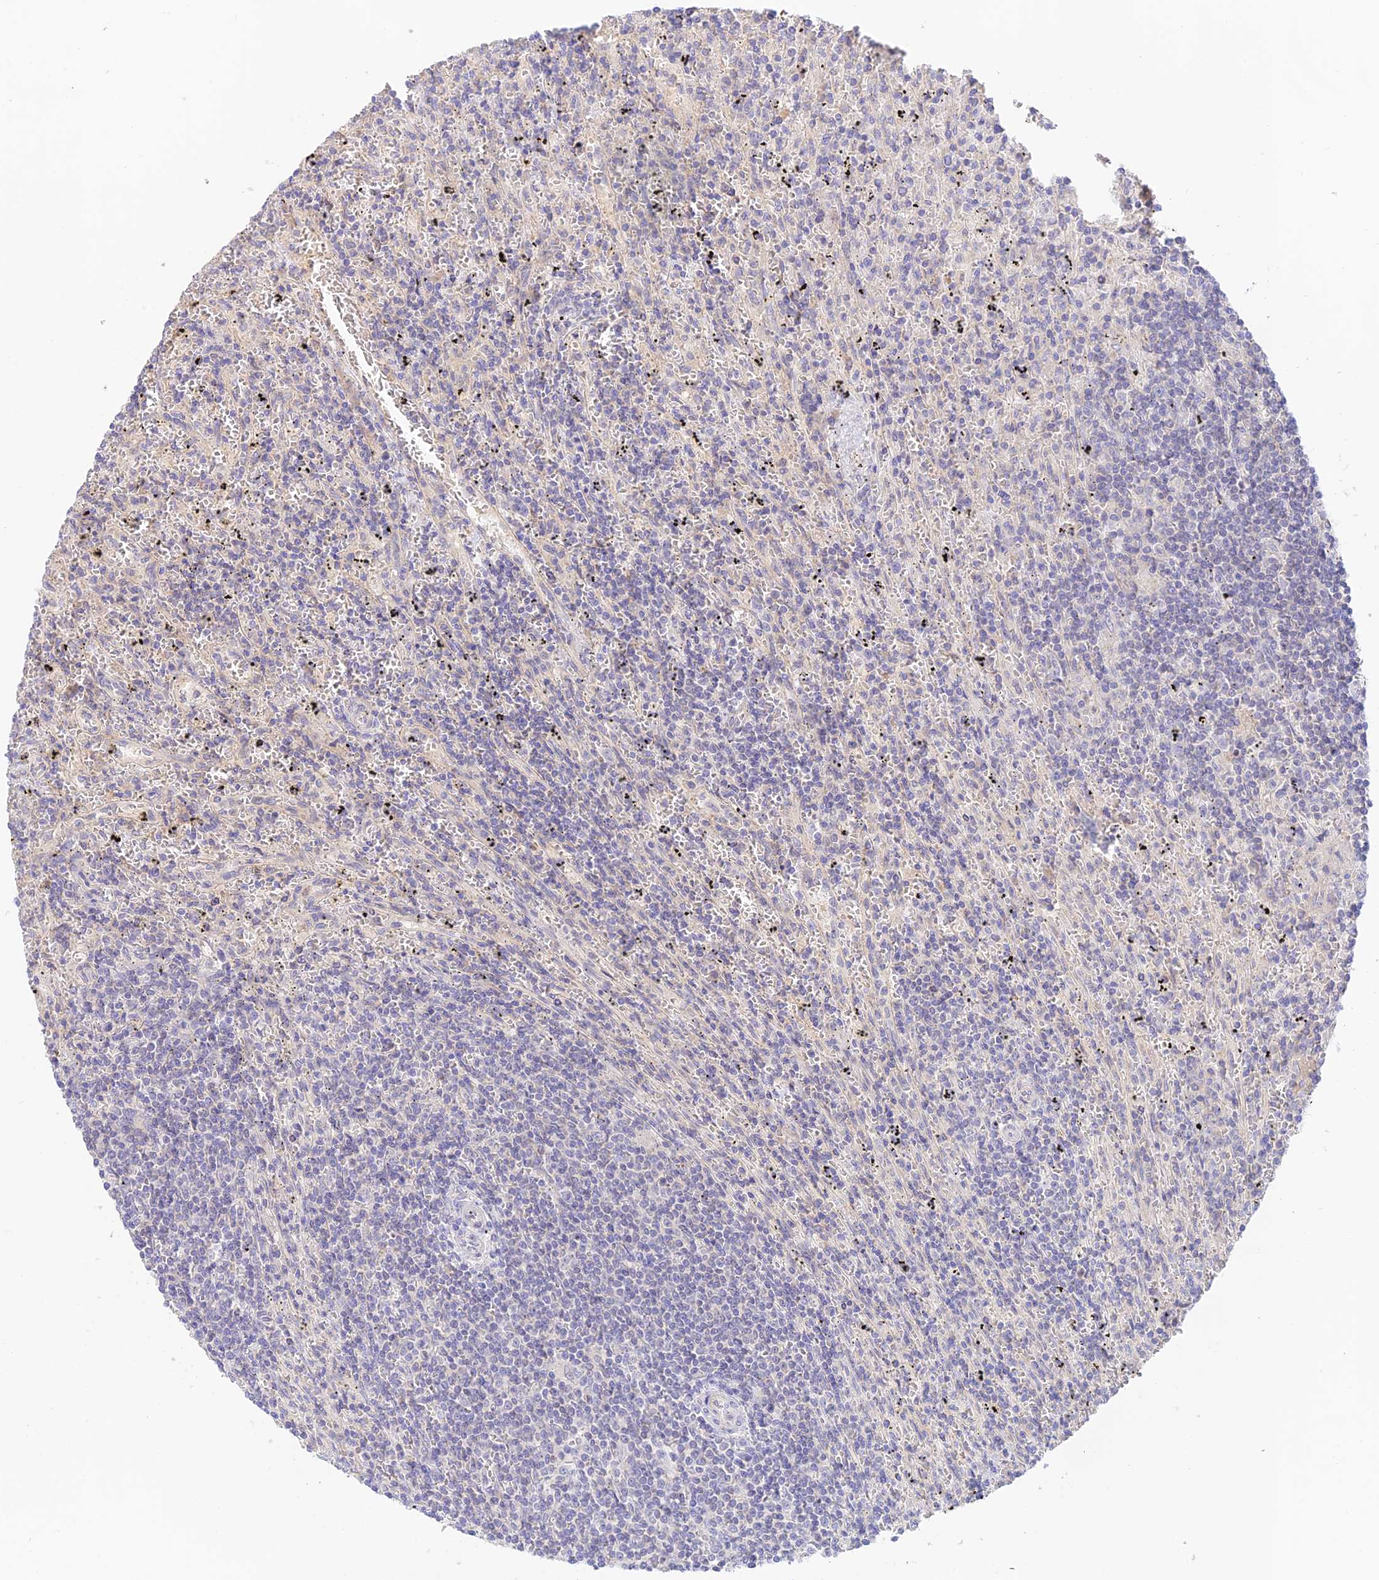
{"staining": {"intensity": "negative", "quantity": "none", "location": "none"}, "tissue": "lymphoma", "cell_type": "Tumor cells", "image_type": "cancer", "snomed": [{"axis": "morphology", "description": "Malignant lymphoma, non-Hodgkin's type, Low grade"}, {"axis": "topography", "description": "Spleen"}], "caption": "High magnification brightfield microscopy of lymphoma stained with DAB (brown) and counterstained with hematoxylin (blue): tumor cells show no significant positivity.", "gene": "CAMSAP3", "patient": {"sex": "male", "age": 76}}